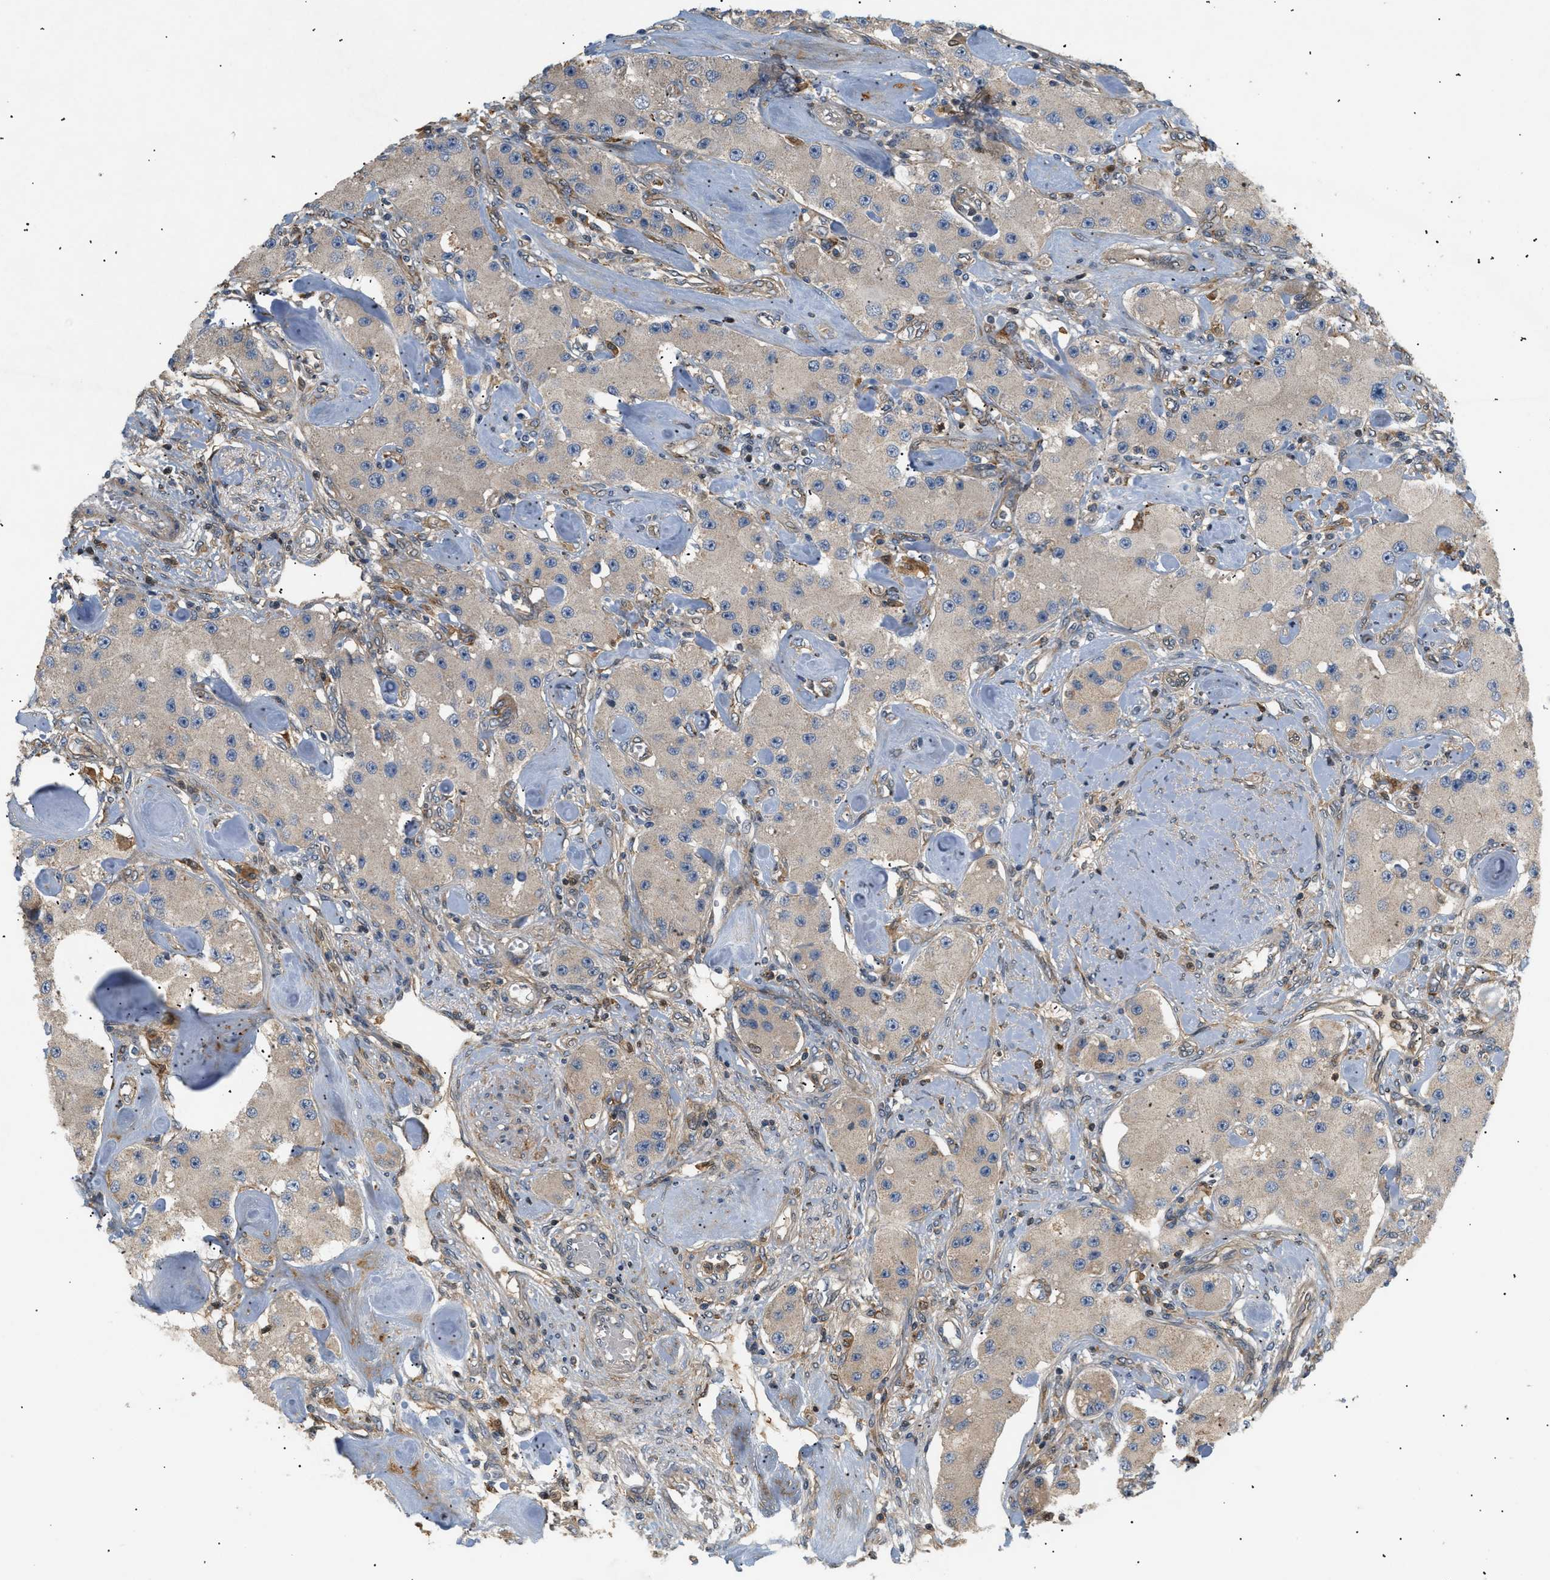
{"staining": {"intensity": "weak", "quantity": ">75%", "location": "cytoplasmic/membranous"}, "tissue": "carcinoid", "cell_type": "Tumor cells", "image_type": "cancer", "snomed": [{"axis": "morphology", "description": "Carcinoid, malignant, NOS"}, {"axis": "topography", "description": "Pancreas"}], "caption": "Immunohistochemistry image of malignant carcinoid stained for a protein (brown), which exhibits low levels of weak cytoplasmic/membranous positivity in approximately >75% of tumor cells.", "gene": "FARS2", "patient": {"sex": "male", "age": 41}}